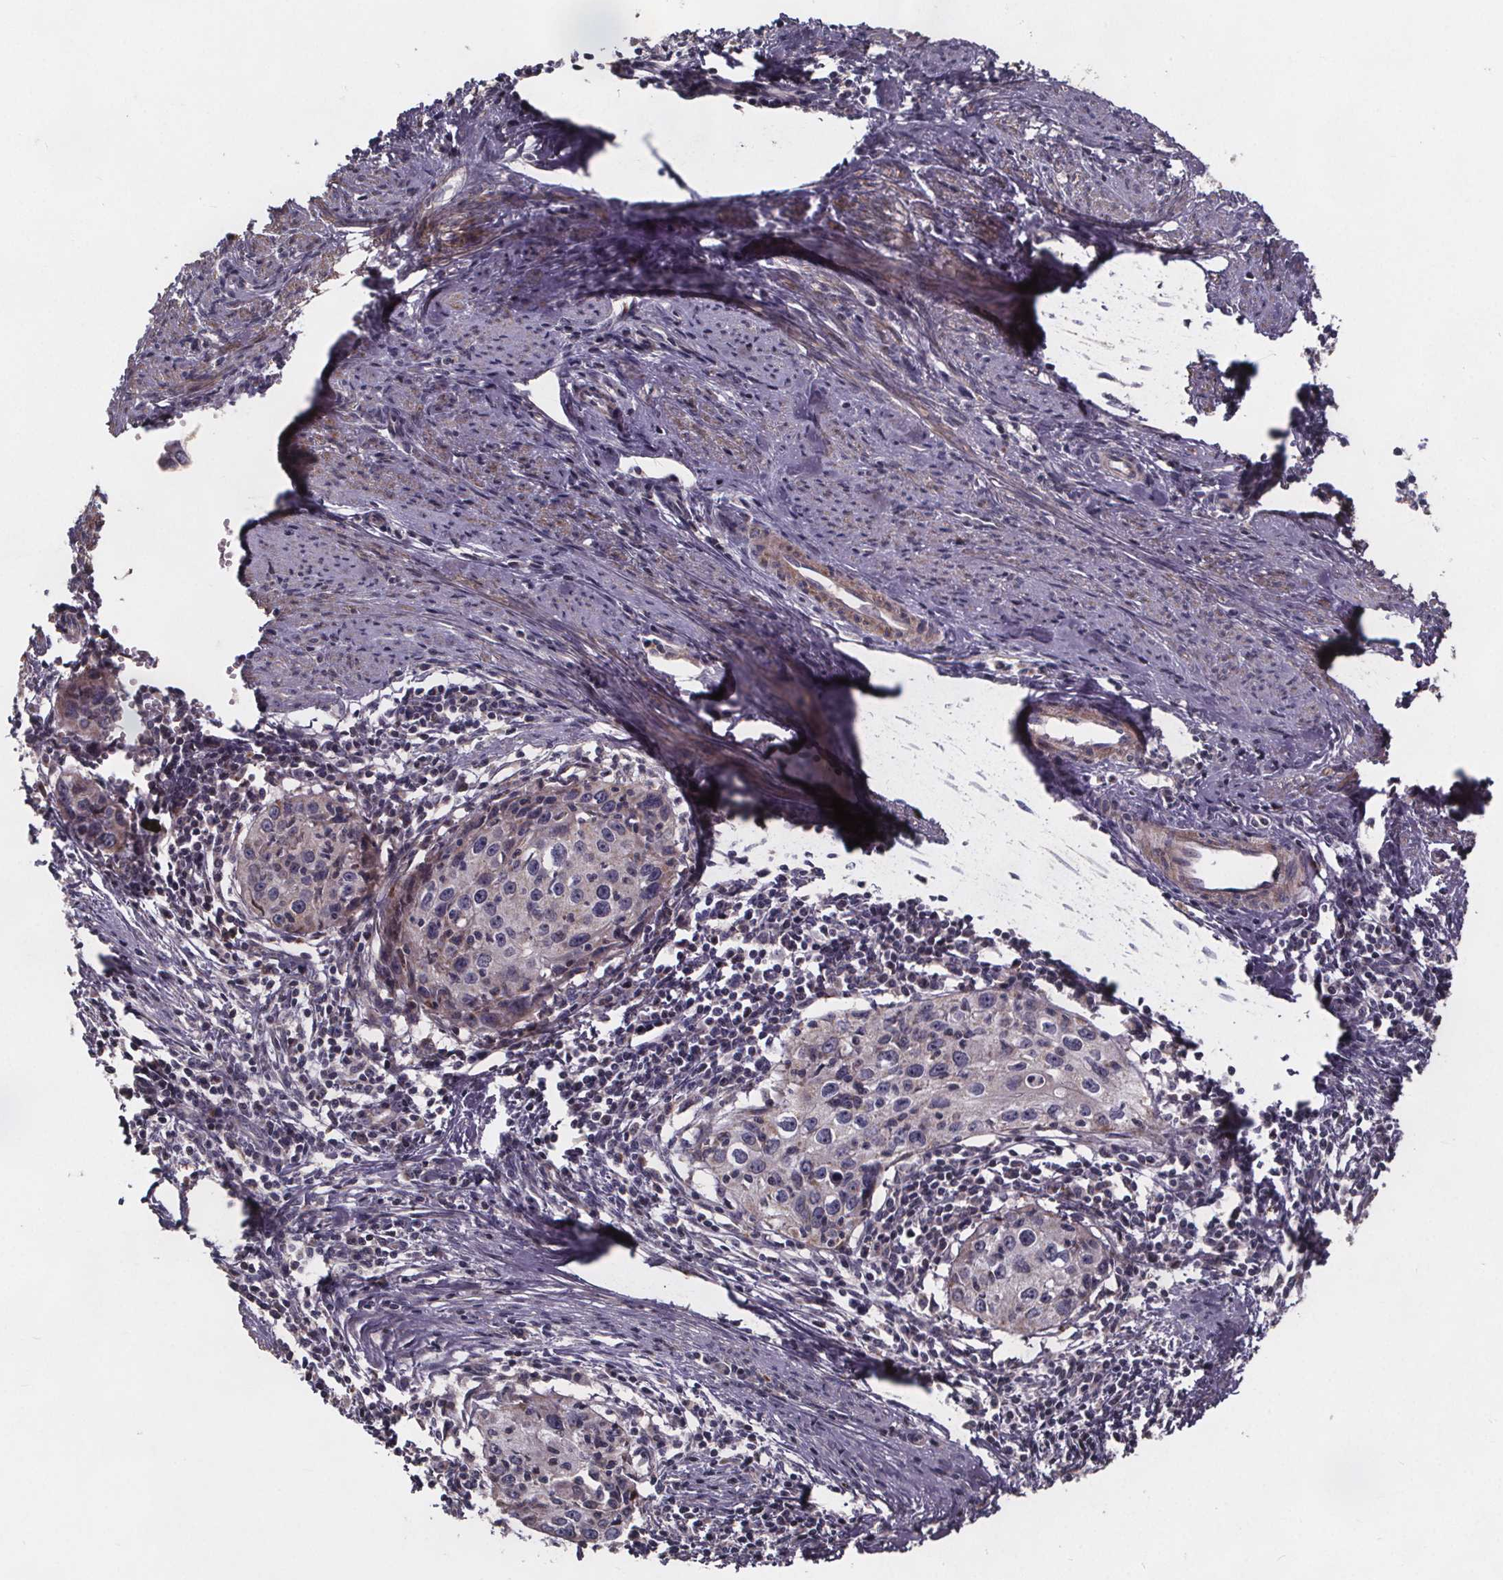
{"staining": {"intensity": "negative", "quantity": "none", "location": "none"}, "tissue": "cervical cancer", "cell_type": "Tumor cells", "image_type": "cancer", "snomed": [{"axis": "morphology", "description": "Squamous cell carcinoma, NOS"}, {"axis": "topography", "description": "Cervix"}], "caption": "Immunohistochemistry (IHC) photomicrograph of human cervical cancer stained for a protein (brown), which reveals no expression in tumor cells.", "gene": "YME1L1", "patient": {"sex": "female", "age": 40}}